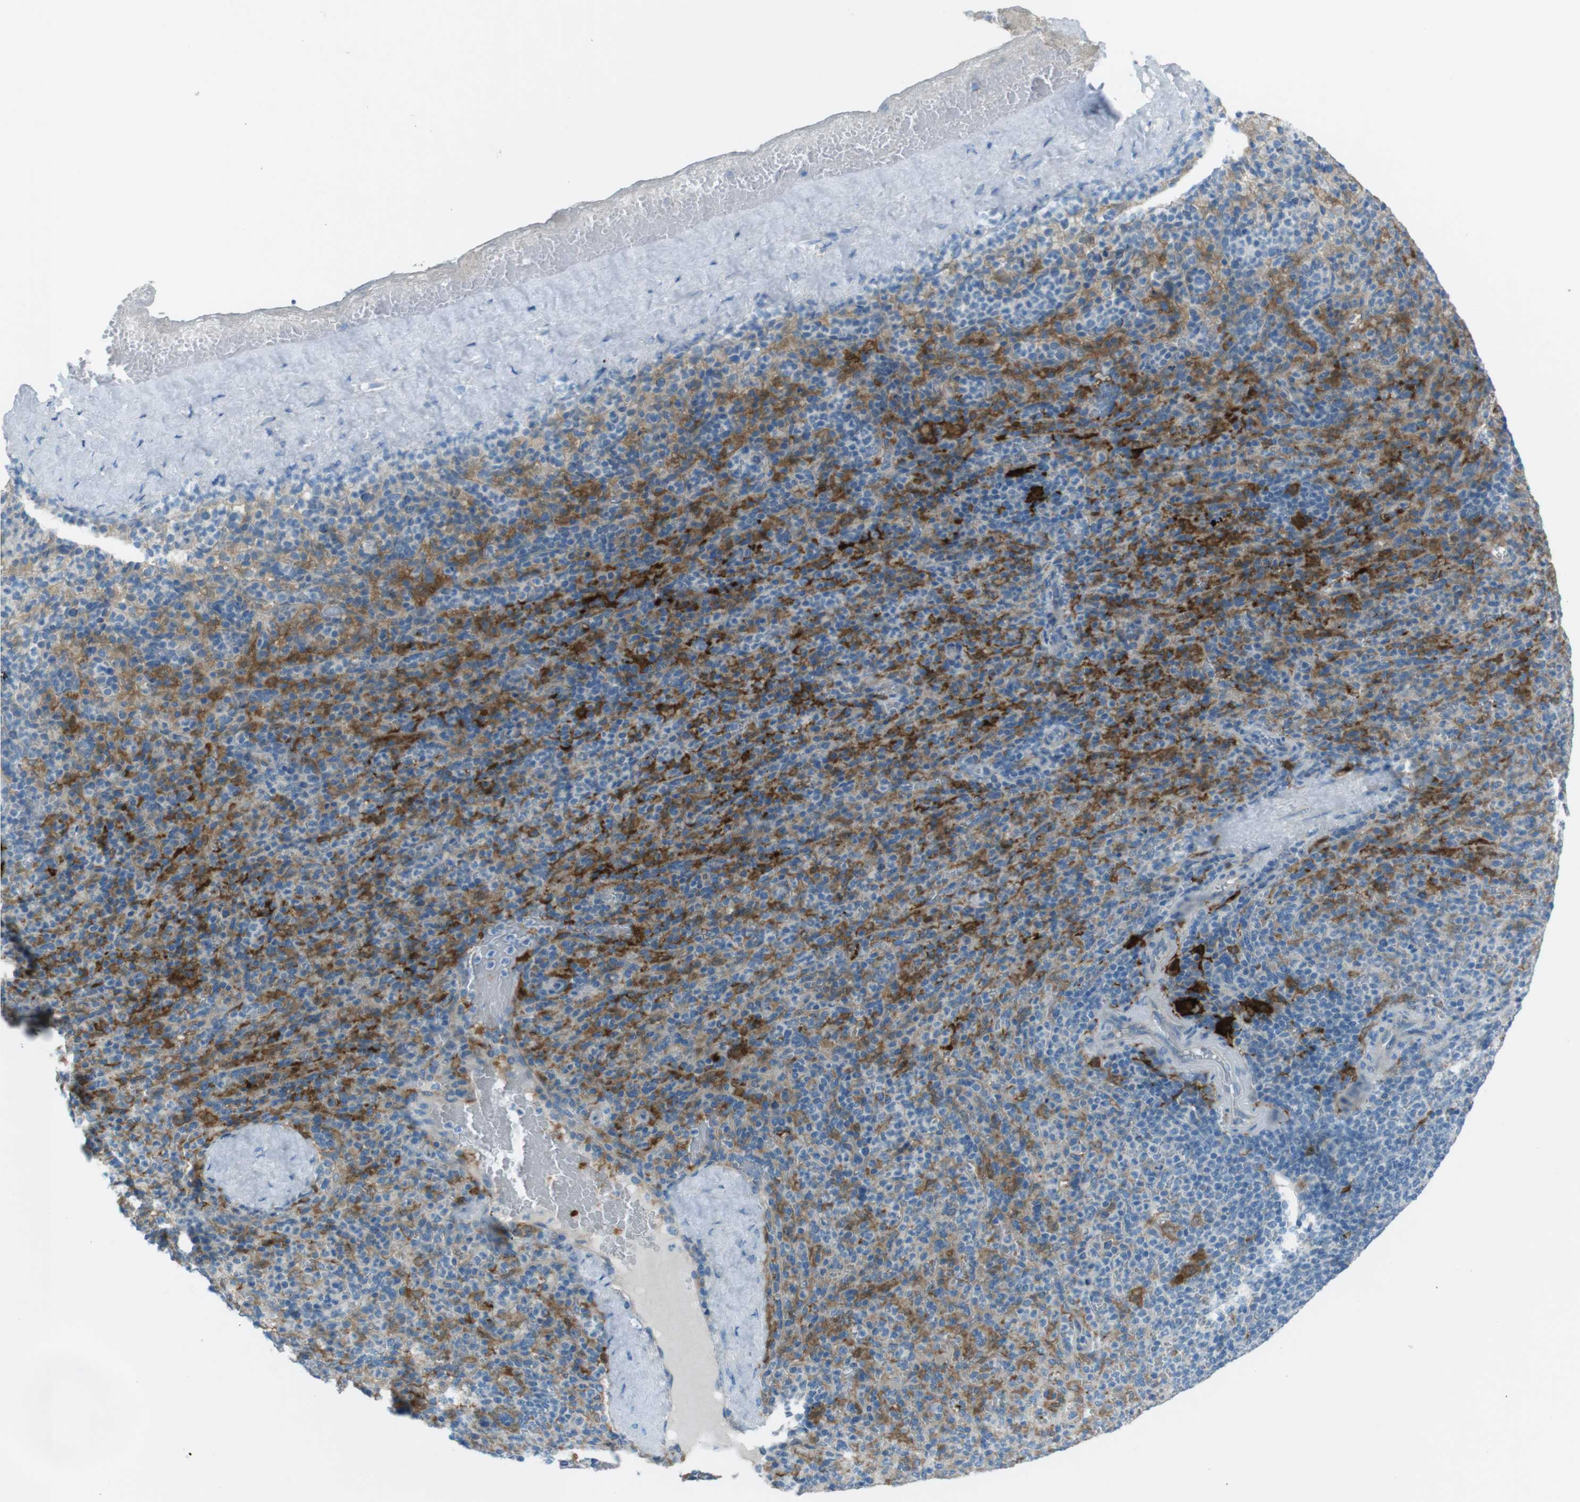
{"staining": {"intensity": "moderate", "quantity": "25%-75%", "location": "cytoplasmic/membranous"}, "tissue": "spleen", "cell_type": "Cells in red pulp", "image_type": "normal", "snomed": [{"axis": "morphology", "description": "Normal tissue, NOS"}, {"axis": "topography", "description": "Spleen"}], "caption": "Spleen stained with DAB (3,3'-diaminobenzidine) immunohistochemistry displays medium levels of moderate cytoplasmic/membranous positivity in about 25%-75% of cells in red pulp. (DAB (3,3'-diaminobenzidine) IHC with brightfield microscopy, high magnification).", "gene": "TMEM41B", "patient": {"sex": "male", "age": 36}}